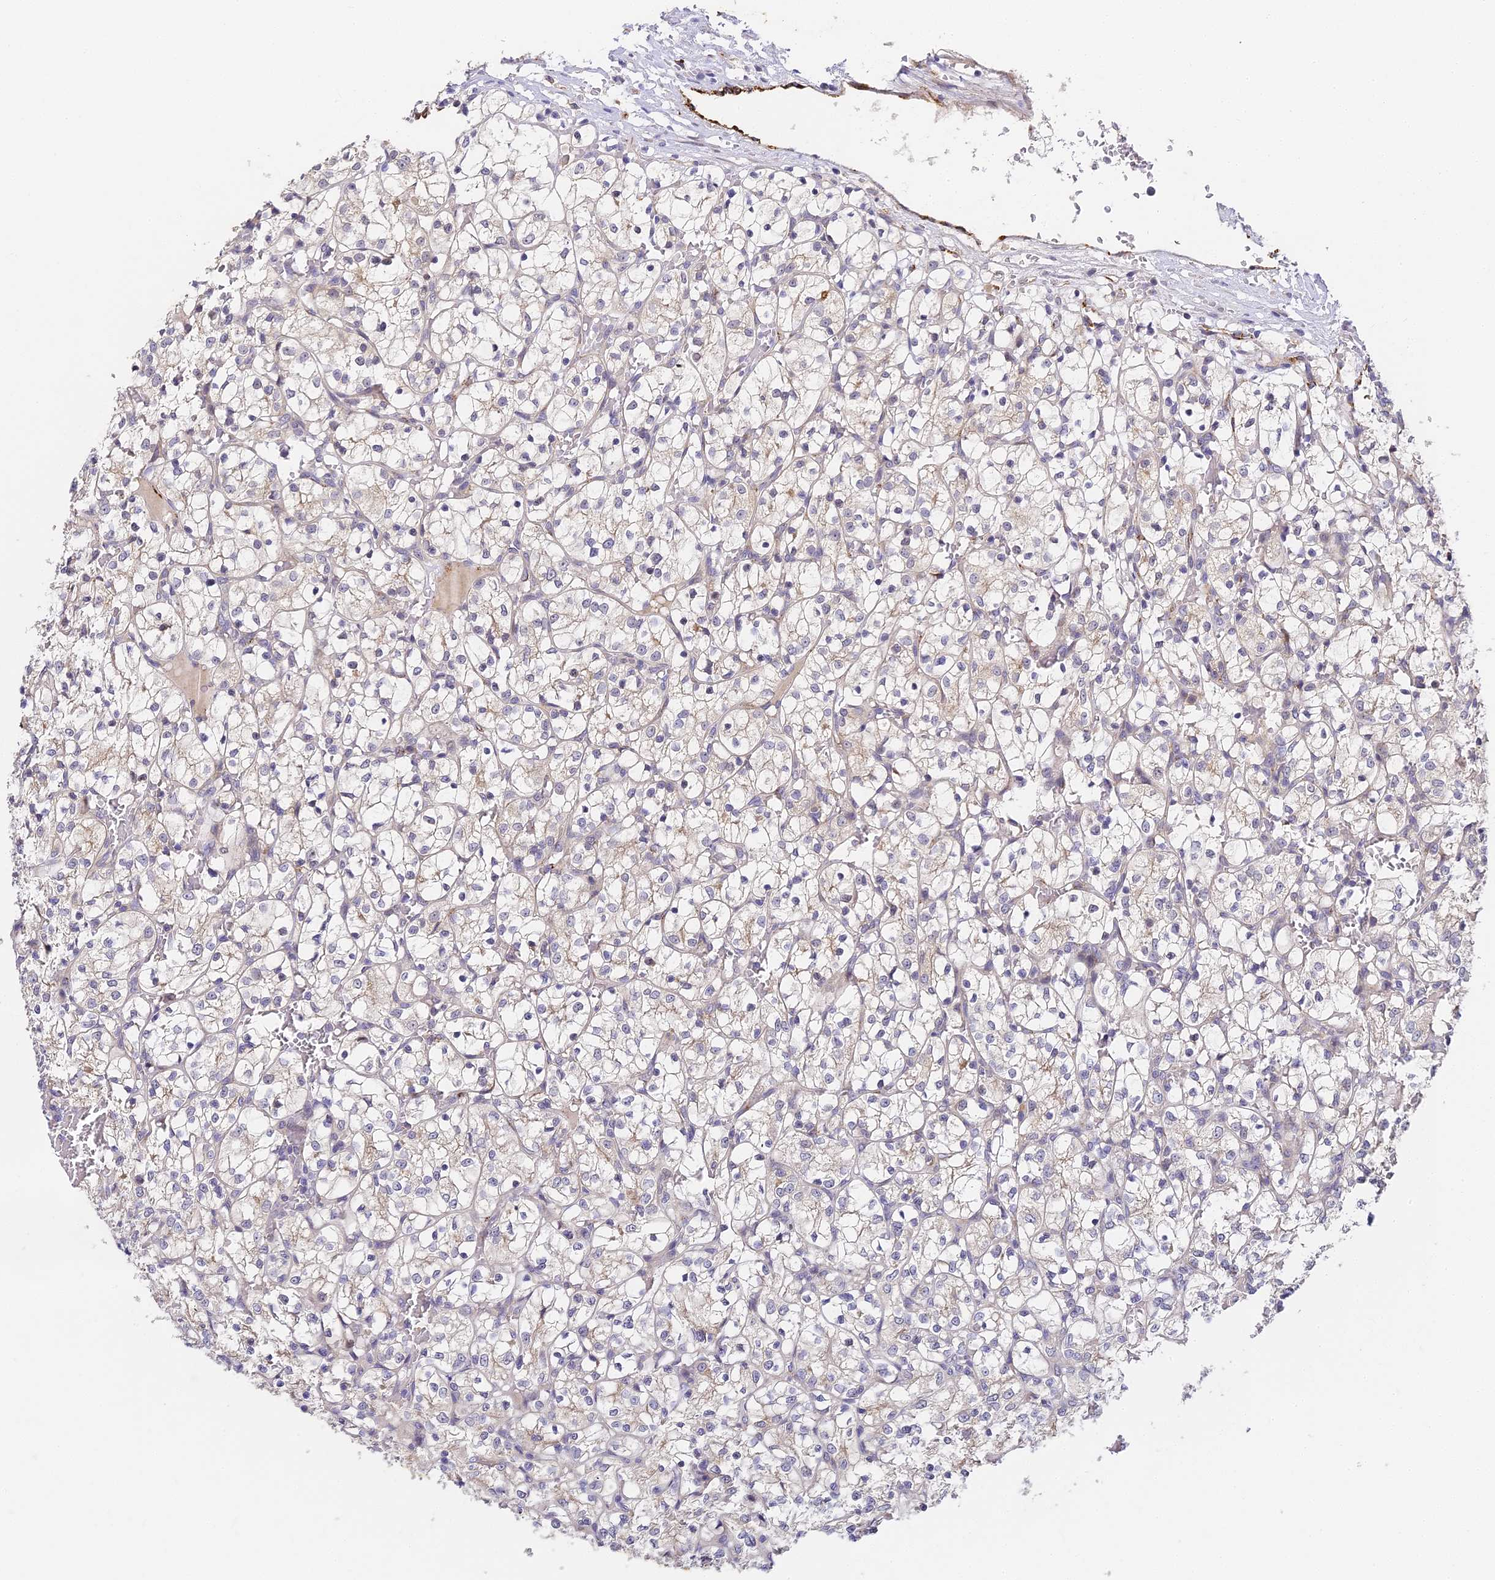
{"staining": {"intensity": "weak", "quantity": "<25%", "location": "cytoplasmic/membranous"}, "tissue": "renal cancer", "cell_type": "Tumor cells", "image_type": "cancer", "snomed": [{"axis": "morphology", "description": "Adenocarcinoma, NOS"}, {"axis": "topography", "description": "Kidney"}], "caption": "Human adenocarcinoma (renal) stained for a protein using IHC shows no staining in tumor cells.", "gene": "DNAAF10", "patient": {"sex": "female", "age": 69}}